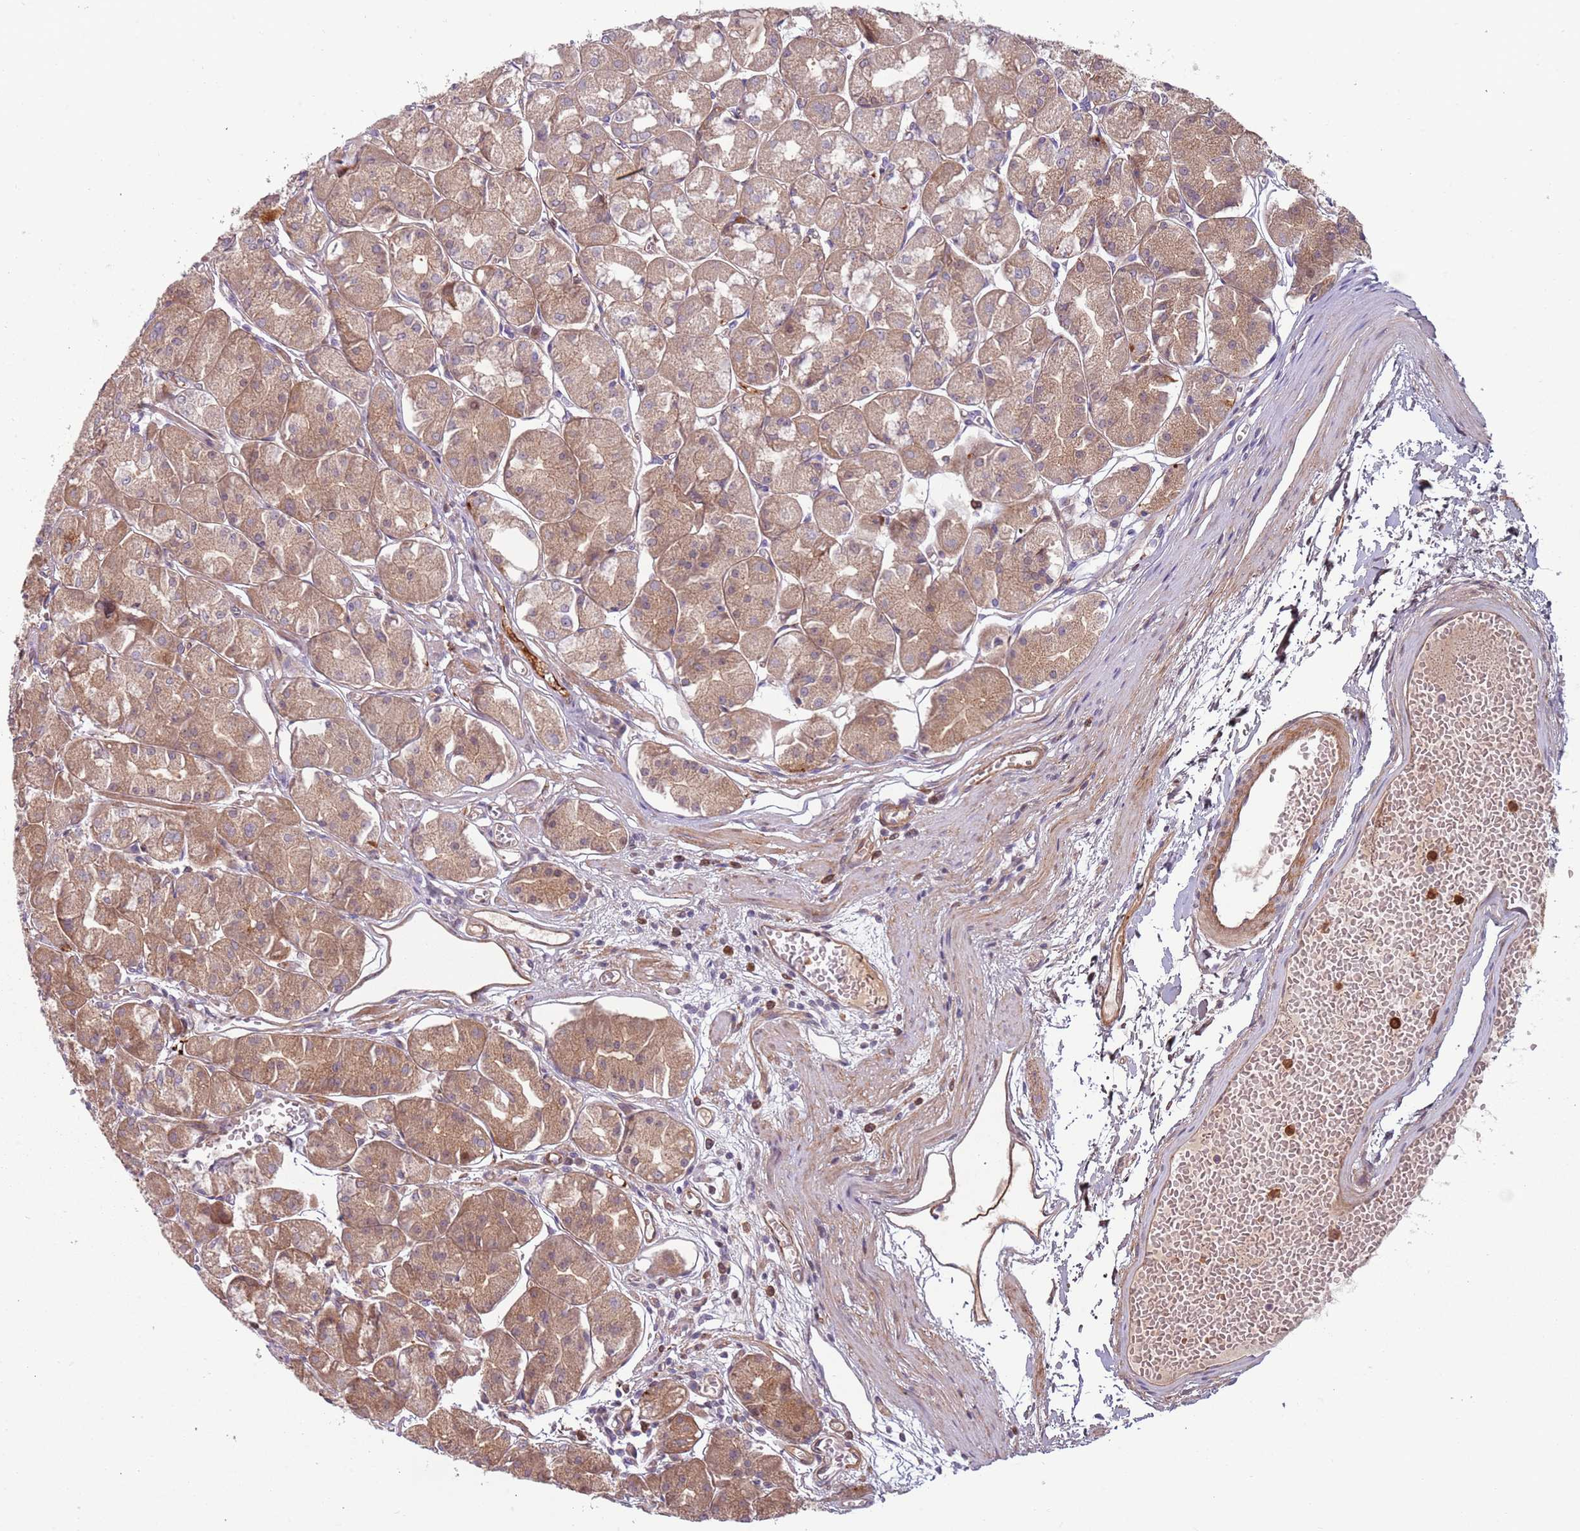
{"staining": {"intensity": "moderate", "quantity": ">75%", "location": "cytoplasmic/membranous"}, "tissue": "stomach", "cell_type": "Glandular cells", "image_type": "normal", "snomed": [{"axis": "morphology", "description": "Normal tissue, NOS"}, {"axis": "topography", "description": "Stomach"}], "caption": "The immunohistochemical stain labels moderate cytoplasmic/membranous expression in glandular cells of normal stomach.", "gene": "NADK", "patient": {"sex": "male", "age": 55}}